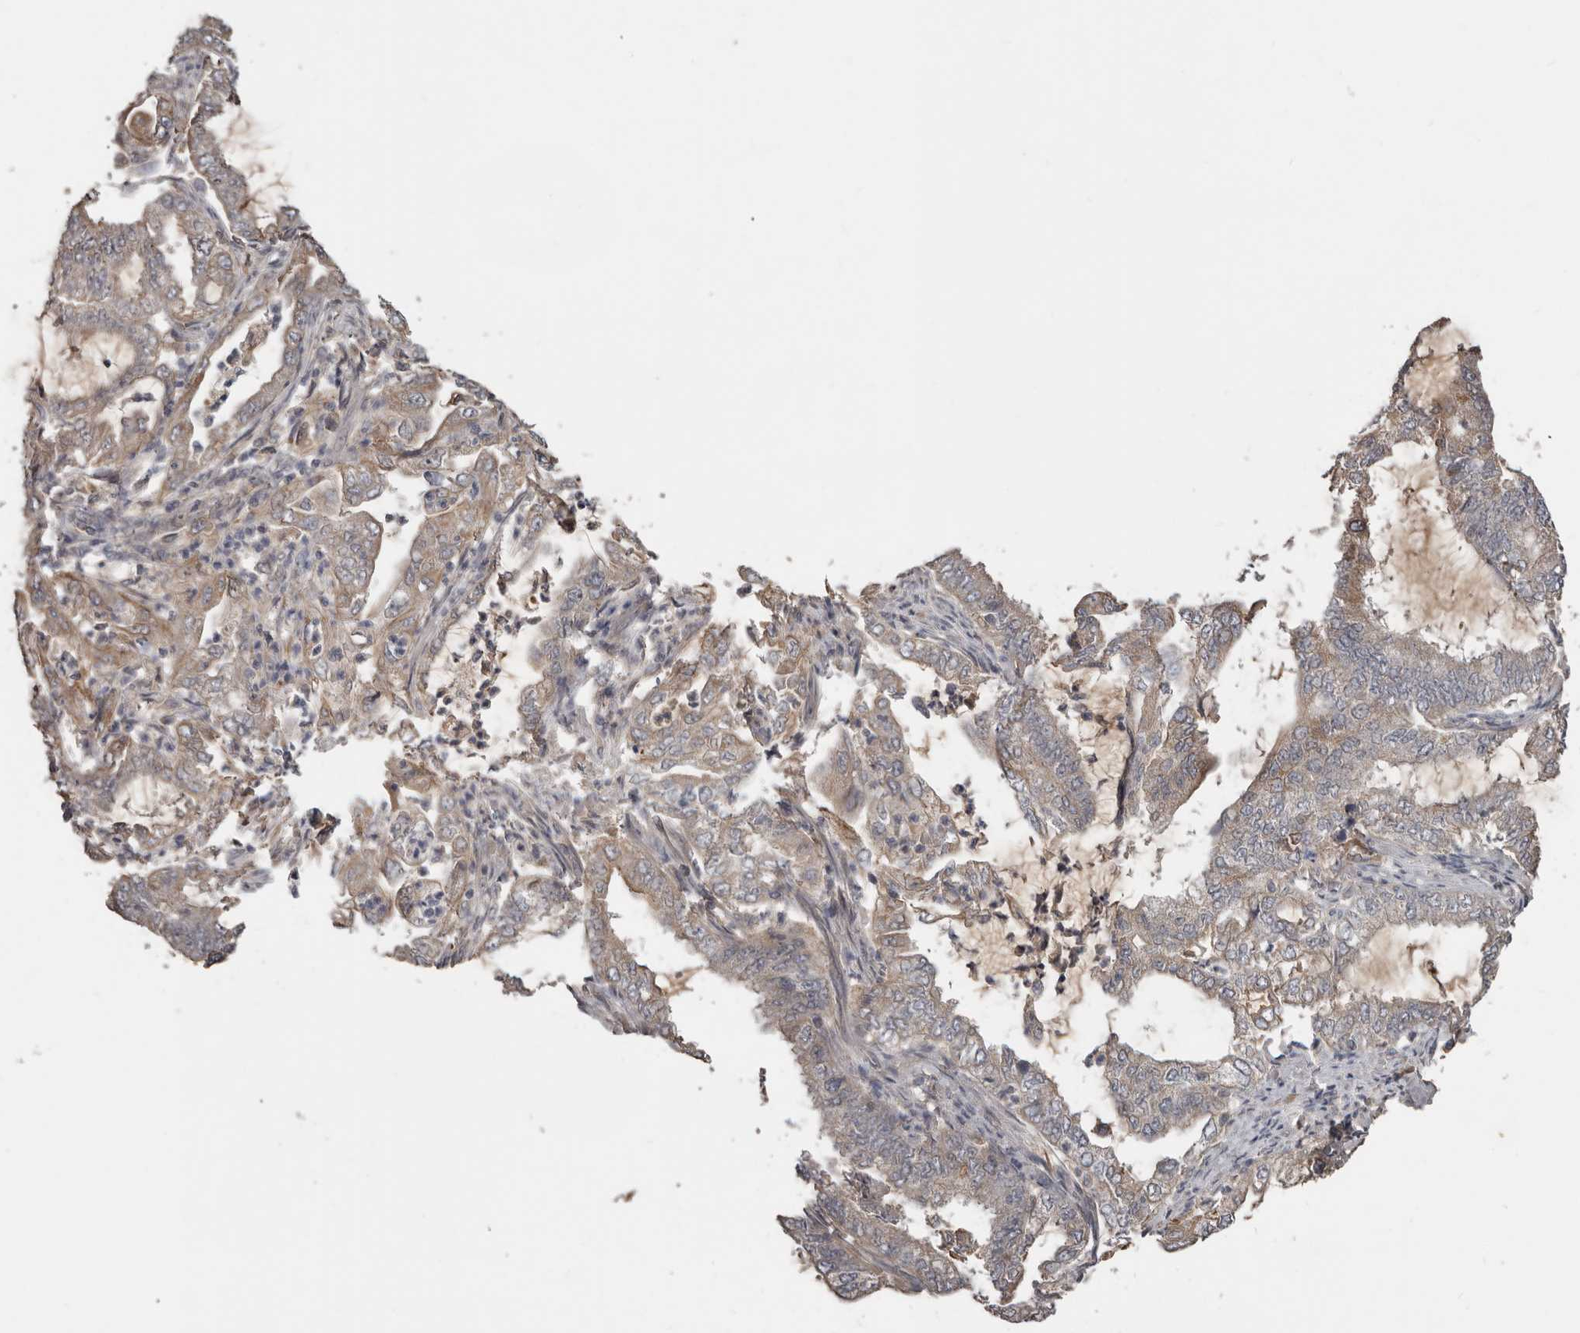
{"staining": {"intensity": "weak", "quantity": ">75%", "location": "cytoplasmic/membranous"}, "tissue": "endometrial cancer", "cell_type": "Tumor cells", "image_type": "cancer", "snomed": [{"axis": "morphology", "description": "Adenocarcinoma, NOS"}, {"axis": "topography", "description": "Endometrium"}], "caption": "The micrograph exhibits a brown stain indicating the presence of a protein in the cytoplasmic/membranous of tumor cells in endometrial cancer. (brown staining indicates protein expression, while blue staining denotes nuclei).", "gene": "NMUR1", "patient": {"sex": "female", "age": 49}}